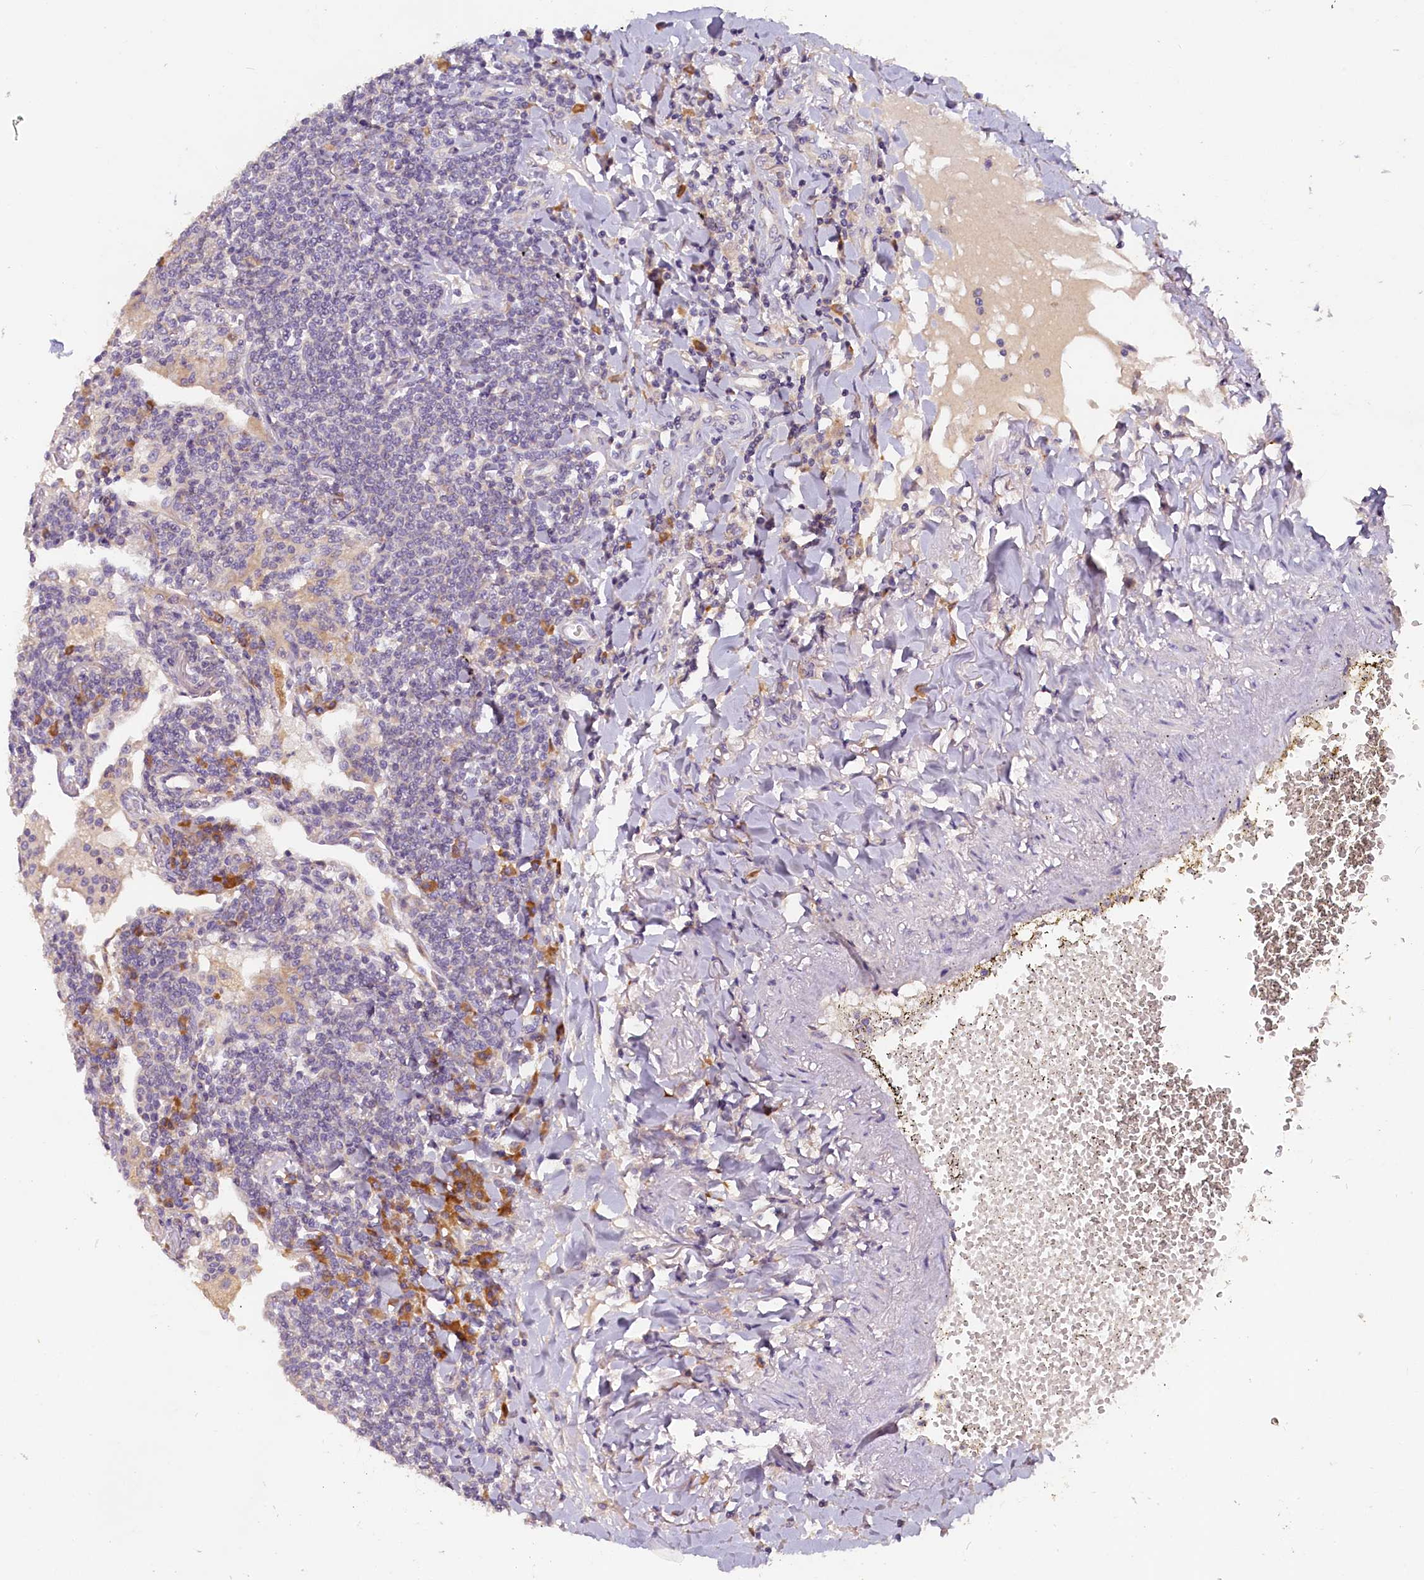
{"staining": {"intensity": "negative", "quantity": "none", "location": "none"}, "tissue": "lymphoma", "cell_type": "Tumor cells", "image_type": "cancer", "snomed": [{"axis": "morphology", "description": "Malignant lymphoma, non-Hodgkin's type, Low grade"}, {"axis": "topography", "description": "Lung"}], "caption": "Tumor cells are negative for brown protein staining in malignant lymphoma, non-Hodgkin's type (low-grade).", "gene": "ST7L", "patient": {"sex": "female", "age": 71}}